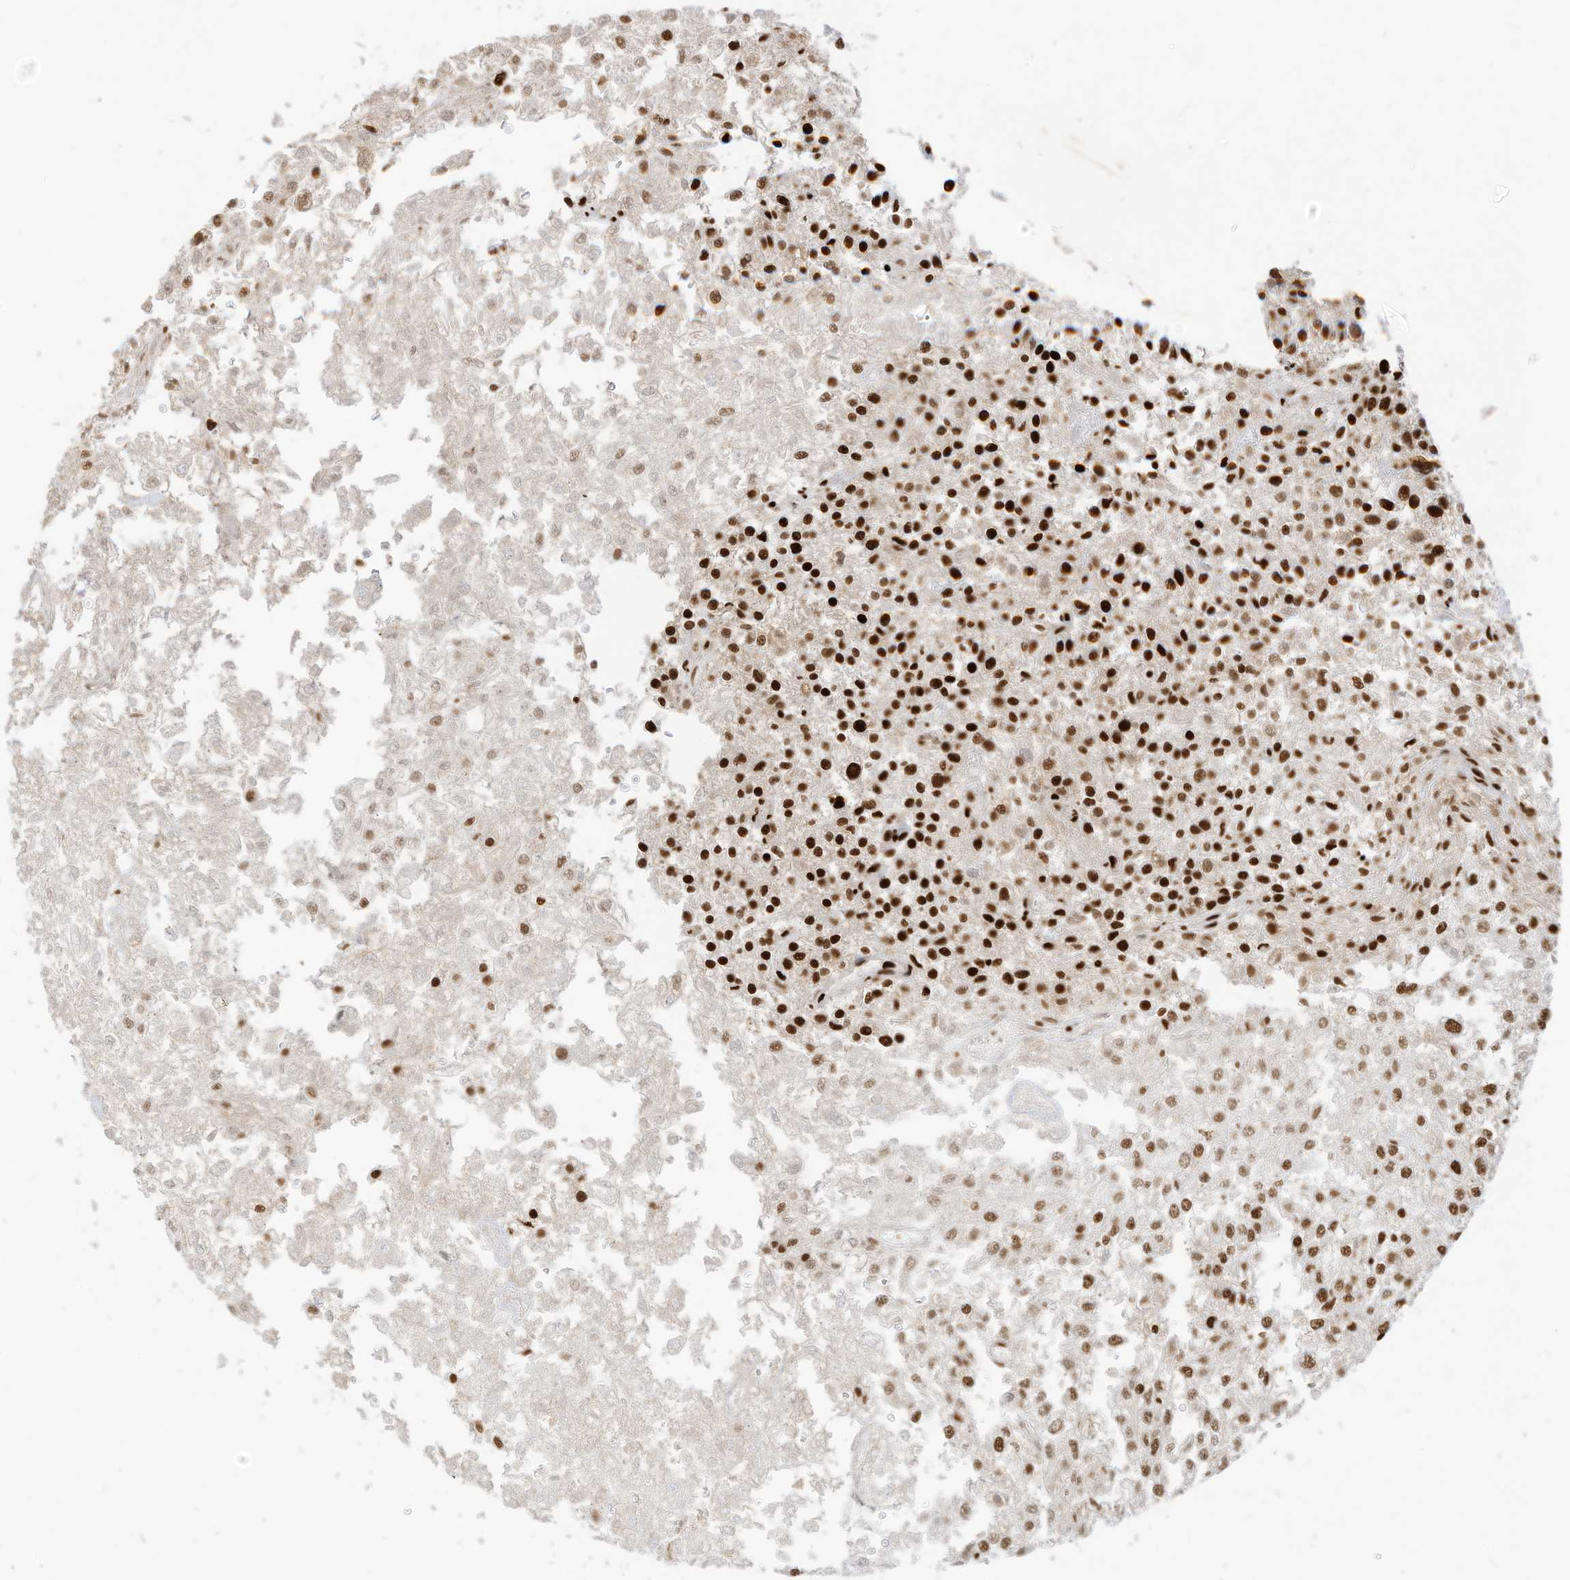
{"staining": {"intensity": "strong", "quantity": ">75%", "location": "nuclear"}, "tissue": "renal cancer", "cell_type": "Tumor cells", "image_type": "cancer", "snomed": [{"axis": "morphology", "description": "Adenocarcinoma, NOS"}, {"axis": "topography", "description": "Kidney"}], "caption": "Immunohistochemistry histopathology image of human renal cancer stained for a protein (brown), which displays high levels of strong nuclear positivity in approximately >75% of tumor cells.", "gene": "SAMD15", "patient": {"sex": "female", "age": 54}}